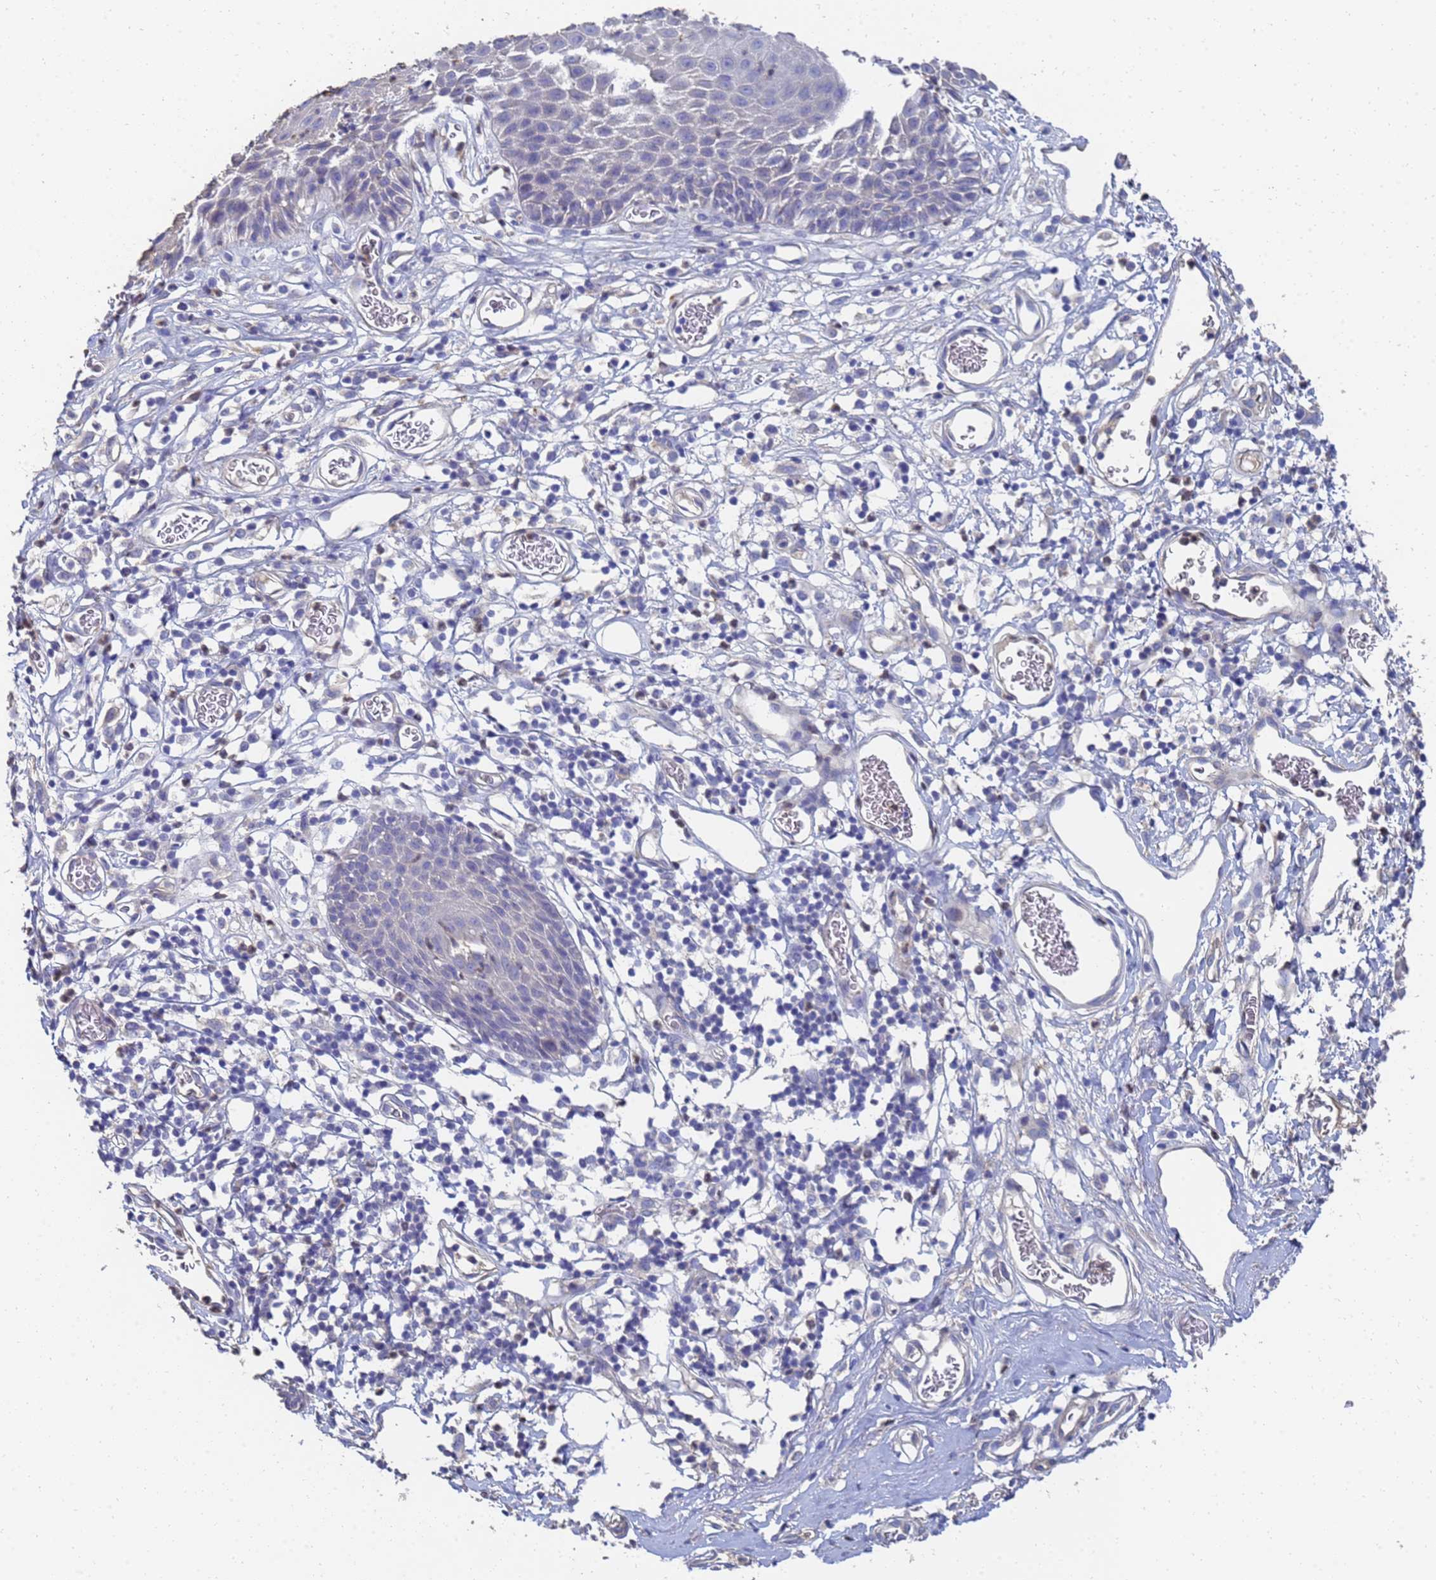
{"staining": {"intensity": "negative", "quantity": "none", "location": "none"}, "tissue": "skin", "cell_type": "Epidermal cells", "image_type": "normal", "snomed": [{"axis": "morphology", "description": "Normal tissue, NOS"}, {"axis": "topography", "description": "Vulva"}], "caption": "There is no significant expression in epidermal cells of skin. (Stains: DAB (3,3'-diaminobenzidine) immunohistochemistry (IHC) with hematoxylin counter stain, Microscopy: brightfield microscopy at high magnification).", "gene": "LBX2", "patient": {"sex": "female", "age": 68}}